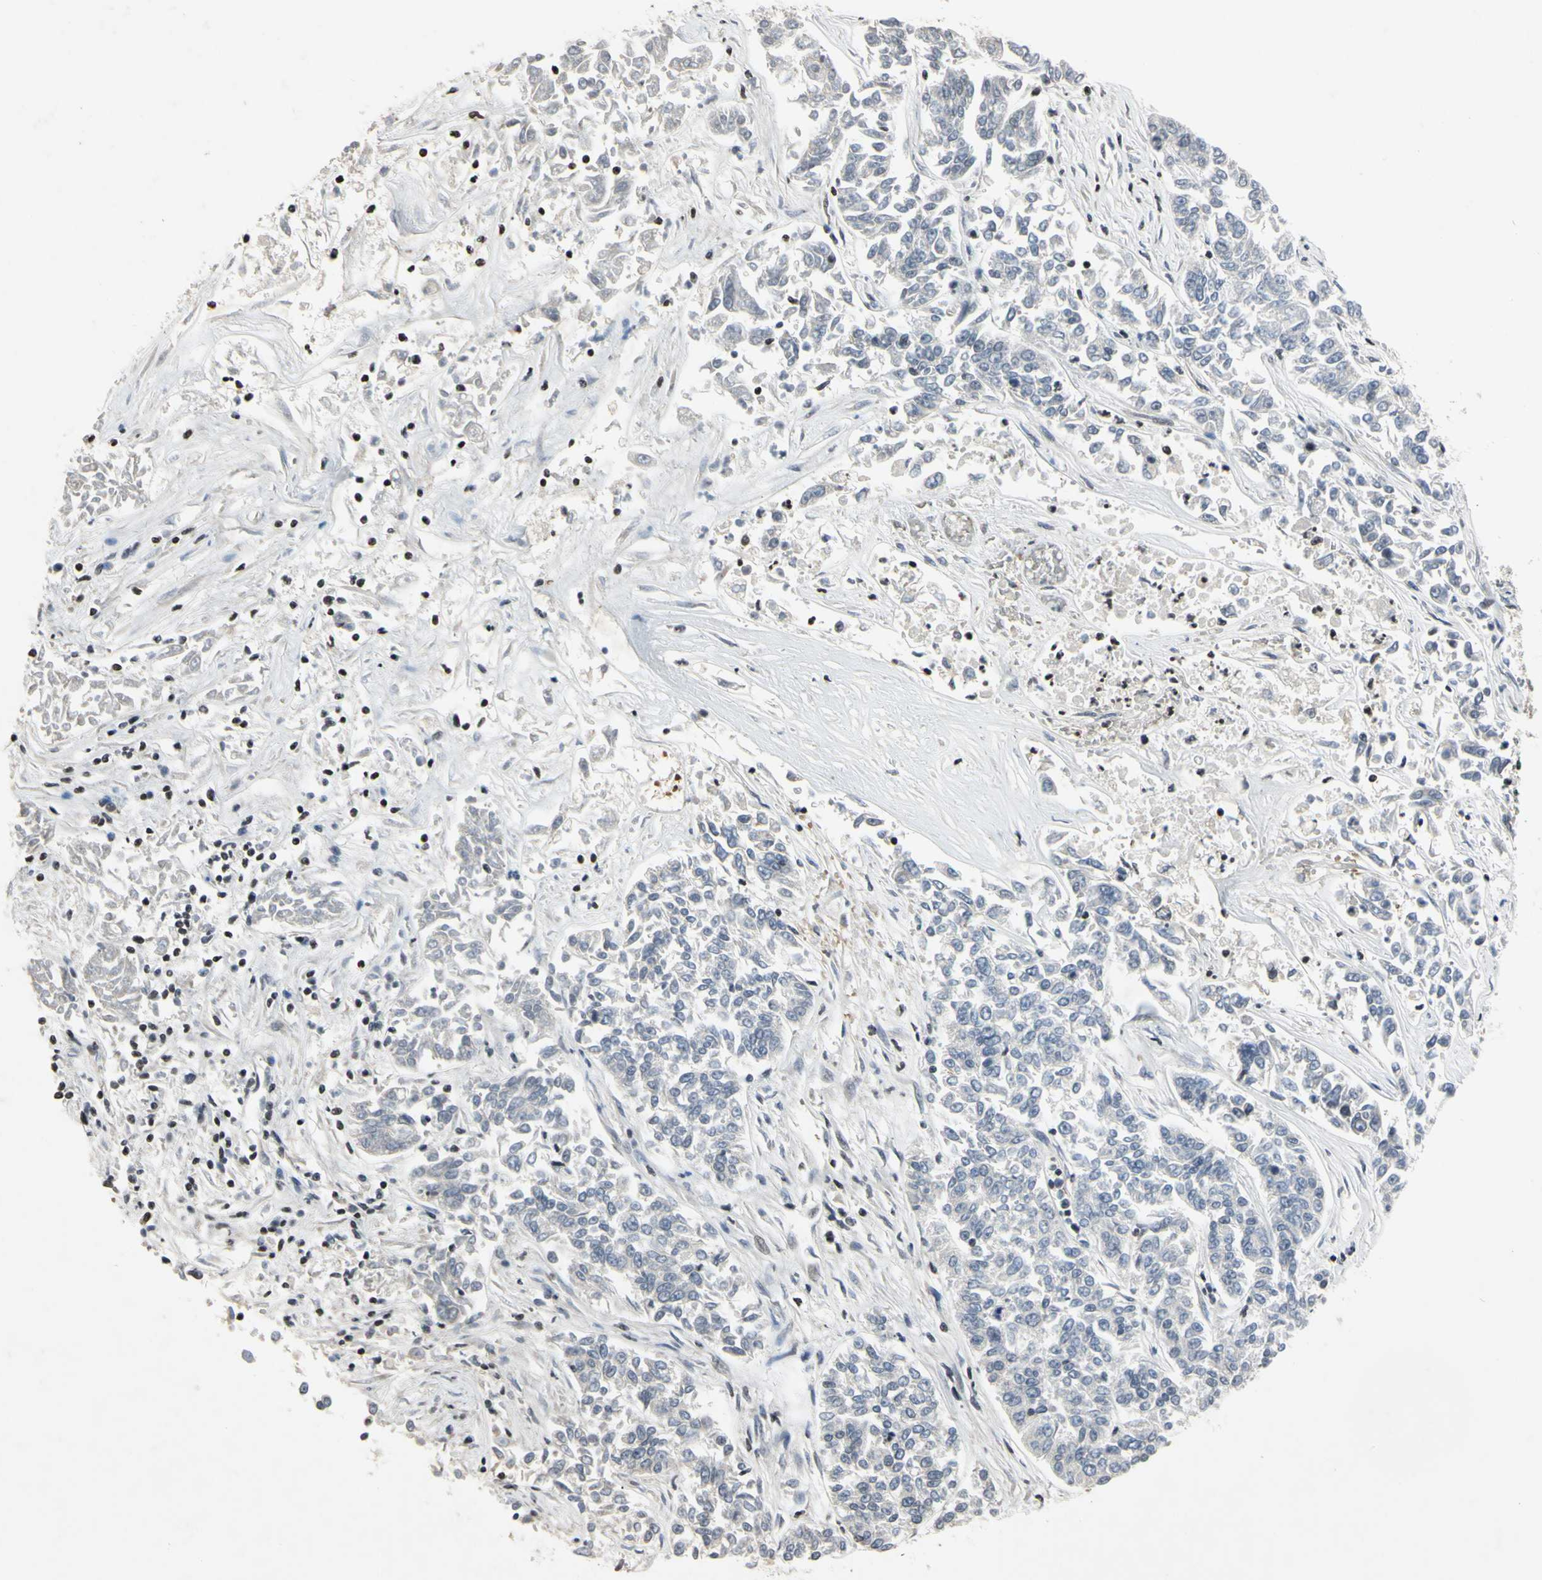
{"staining": {"intensity": "negative", "quantity": "none", "location": "none"}, "tissue": "lung cancer", "cell_type": "Tumor cells", "image_type": "cancer", "snomed": [{"axis": "morphology", "description": "Adenocarcinoma, NOS"}, {"axis": "topography", "description": "Lung"}], "caption": "Tumor cells show no significant staining in lung cancer.", "gene": "ARG1", "patient": {"sex": "male", "age": 84}}